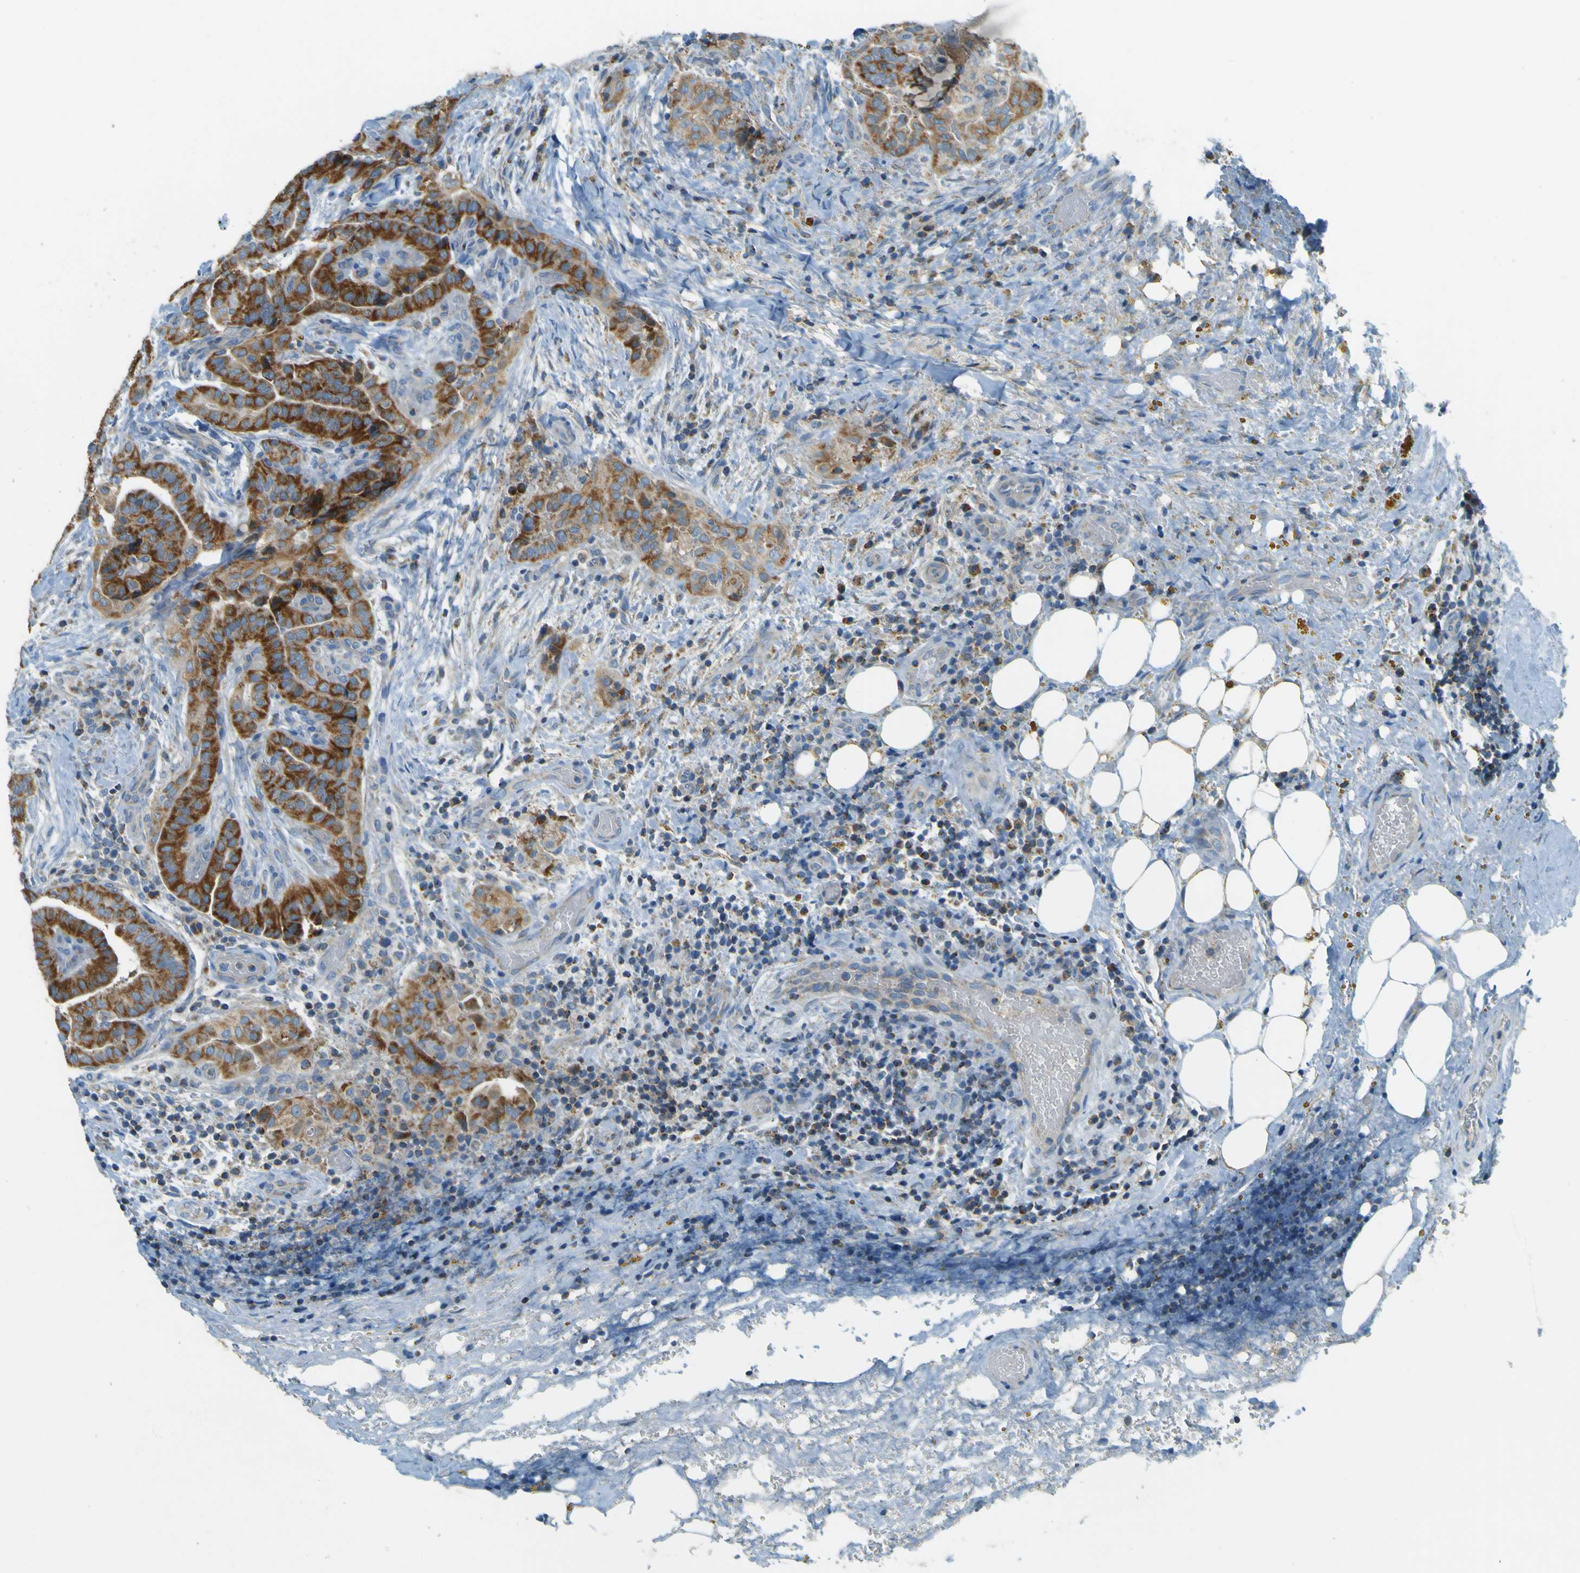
{"staining": {"intensity": "moderate", "quantity": ">75%", "location": "cytoplasmic/membranous"}, "tissue": "thyroid cancer", "cell_type": "Tumor cells", "image_type": "cancer", "snomed": [{"axis": "morphology", "description": "Papillary adenocarcinoma, NOS"}, {"axis": "topography", "description": "Thyroid gland"}], "caption": "A high-resolution photomicrograph shows IHC staining of thyroid cancer, which displays moderate cytoplasmic/membranous expression in about >75% of tumor cells.", "gene": "FKTN", "patient": {"sex": "male", "age": 77}}